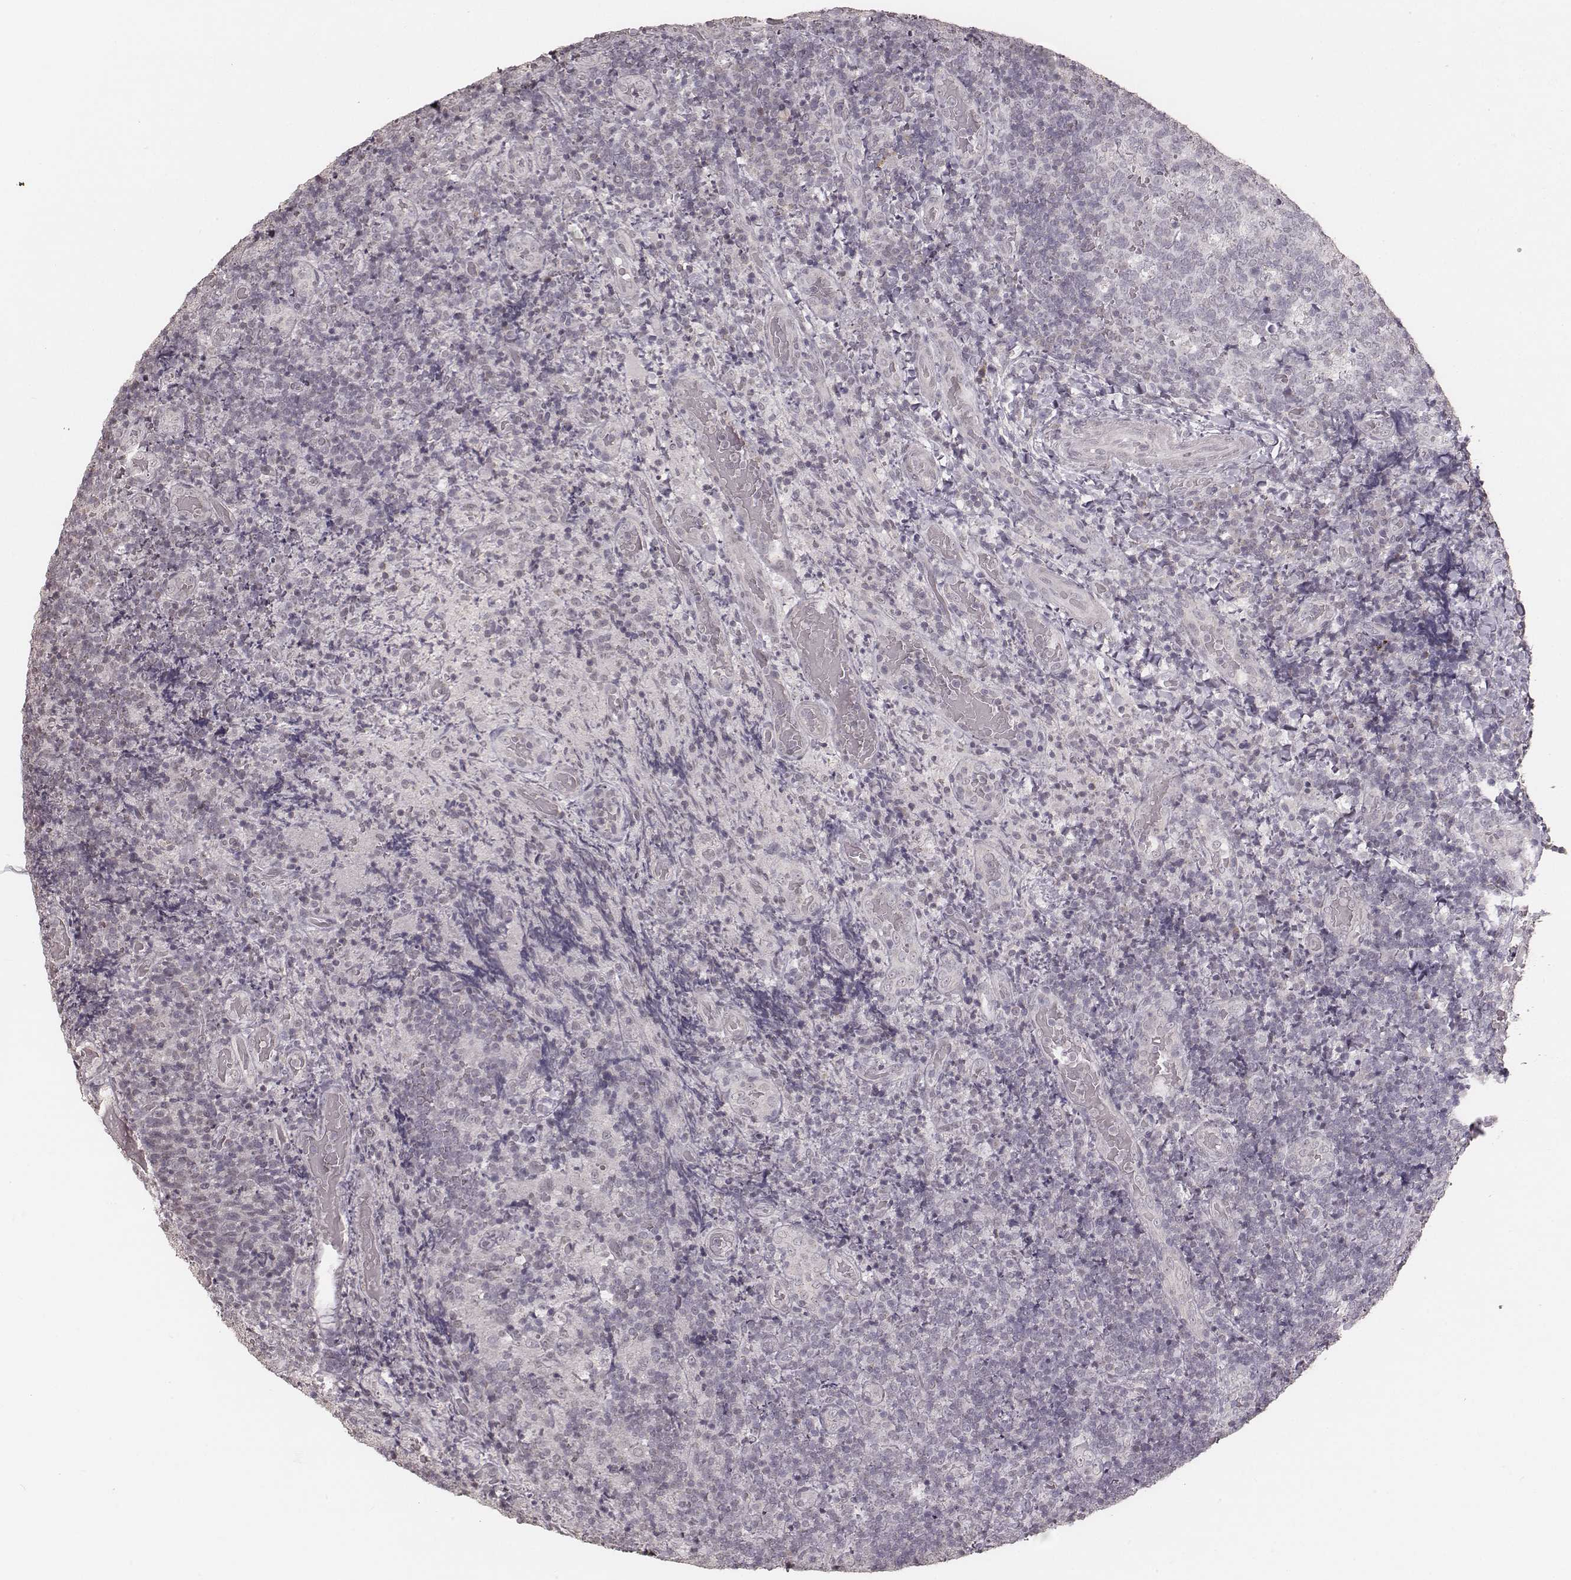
{"staining": {"intensity": "negative", "quantity": "none", "location": "none"}, "tissue": "tonsil", "cell_type": "Germinal center cells", "image_type": "normal", "snomed": [{"axis": "morphology", "description": "Normal tissue, NOS"}, {"axis": "topography", "description": "Tonsil"}], "caption": "This is an immunohistochemistry photomicrograph of normal human tonsil. There is no expression in germinal center cells.", "gene": "SLC7A4", "patient": {"sex": "male", "age": 17}}